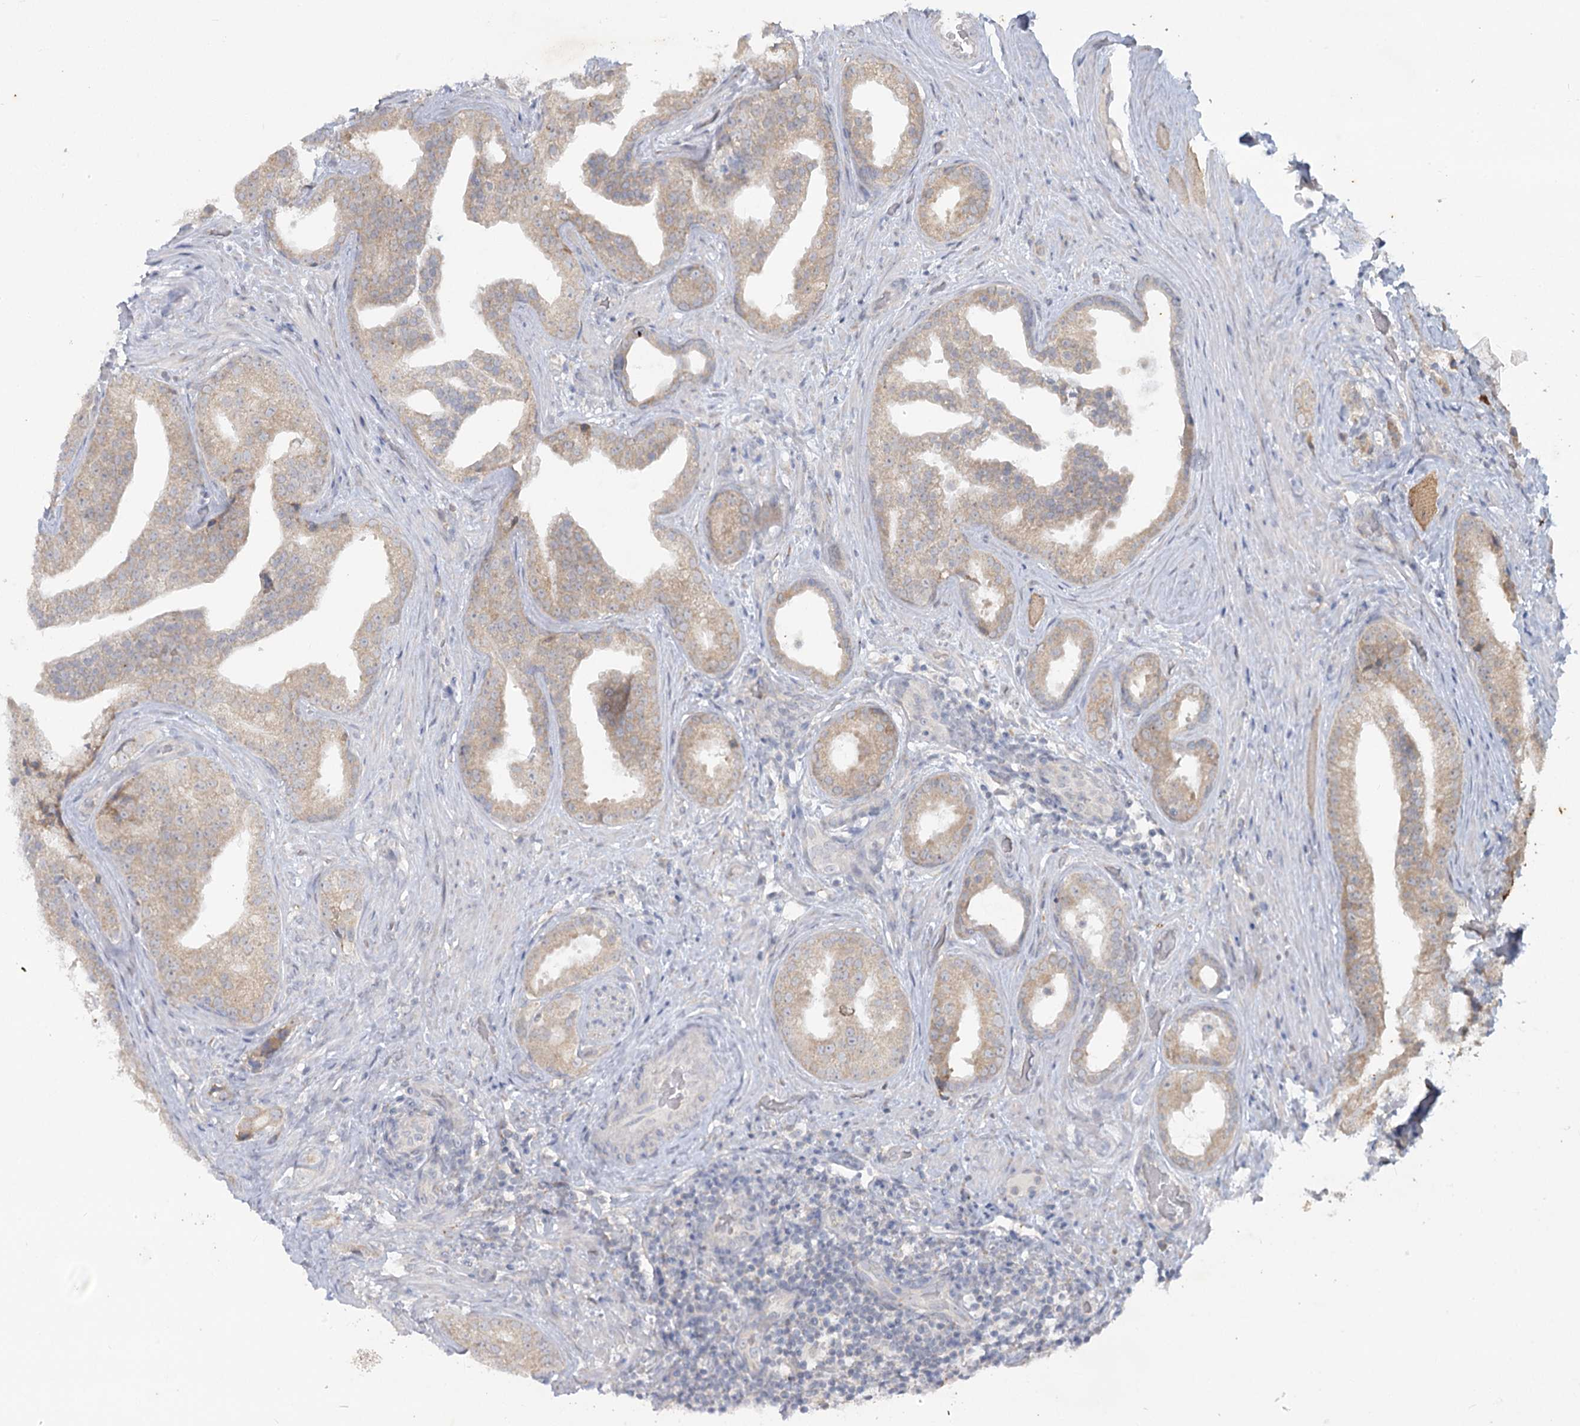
{"staining": {"intensity": "weak", "quantity": "25%-75%", "location": "cytoplasmic/membranous"}, "tissue": "prostate cancer", "cell_type": "Tumor cells", "image_type": "cancer", "snomed": [{"axis": "morphology", "description": "Adenocarcinoma, Low grade"}, {"axis": "topography", "description": "Prostate"}], "caption": "Immunohistochemistry (IHC) (DAB) staining of prostate cancer shows weak cytoplasmic/membranous protein expression in about 25%-75% of tumor cells.", "gene": "PLA2G12A", "patient": {"sex": "male", "age": 71}}